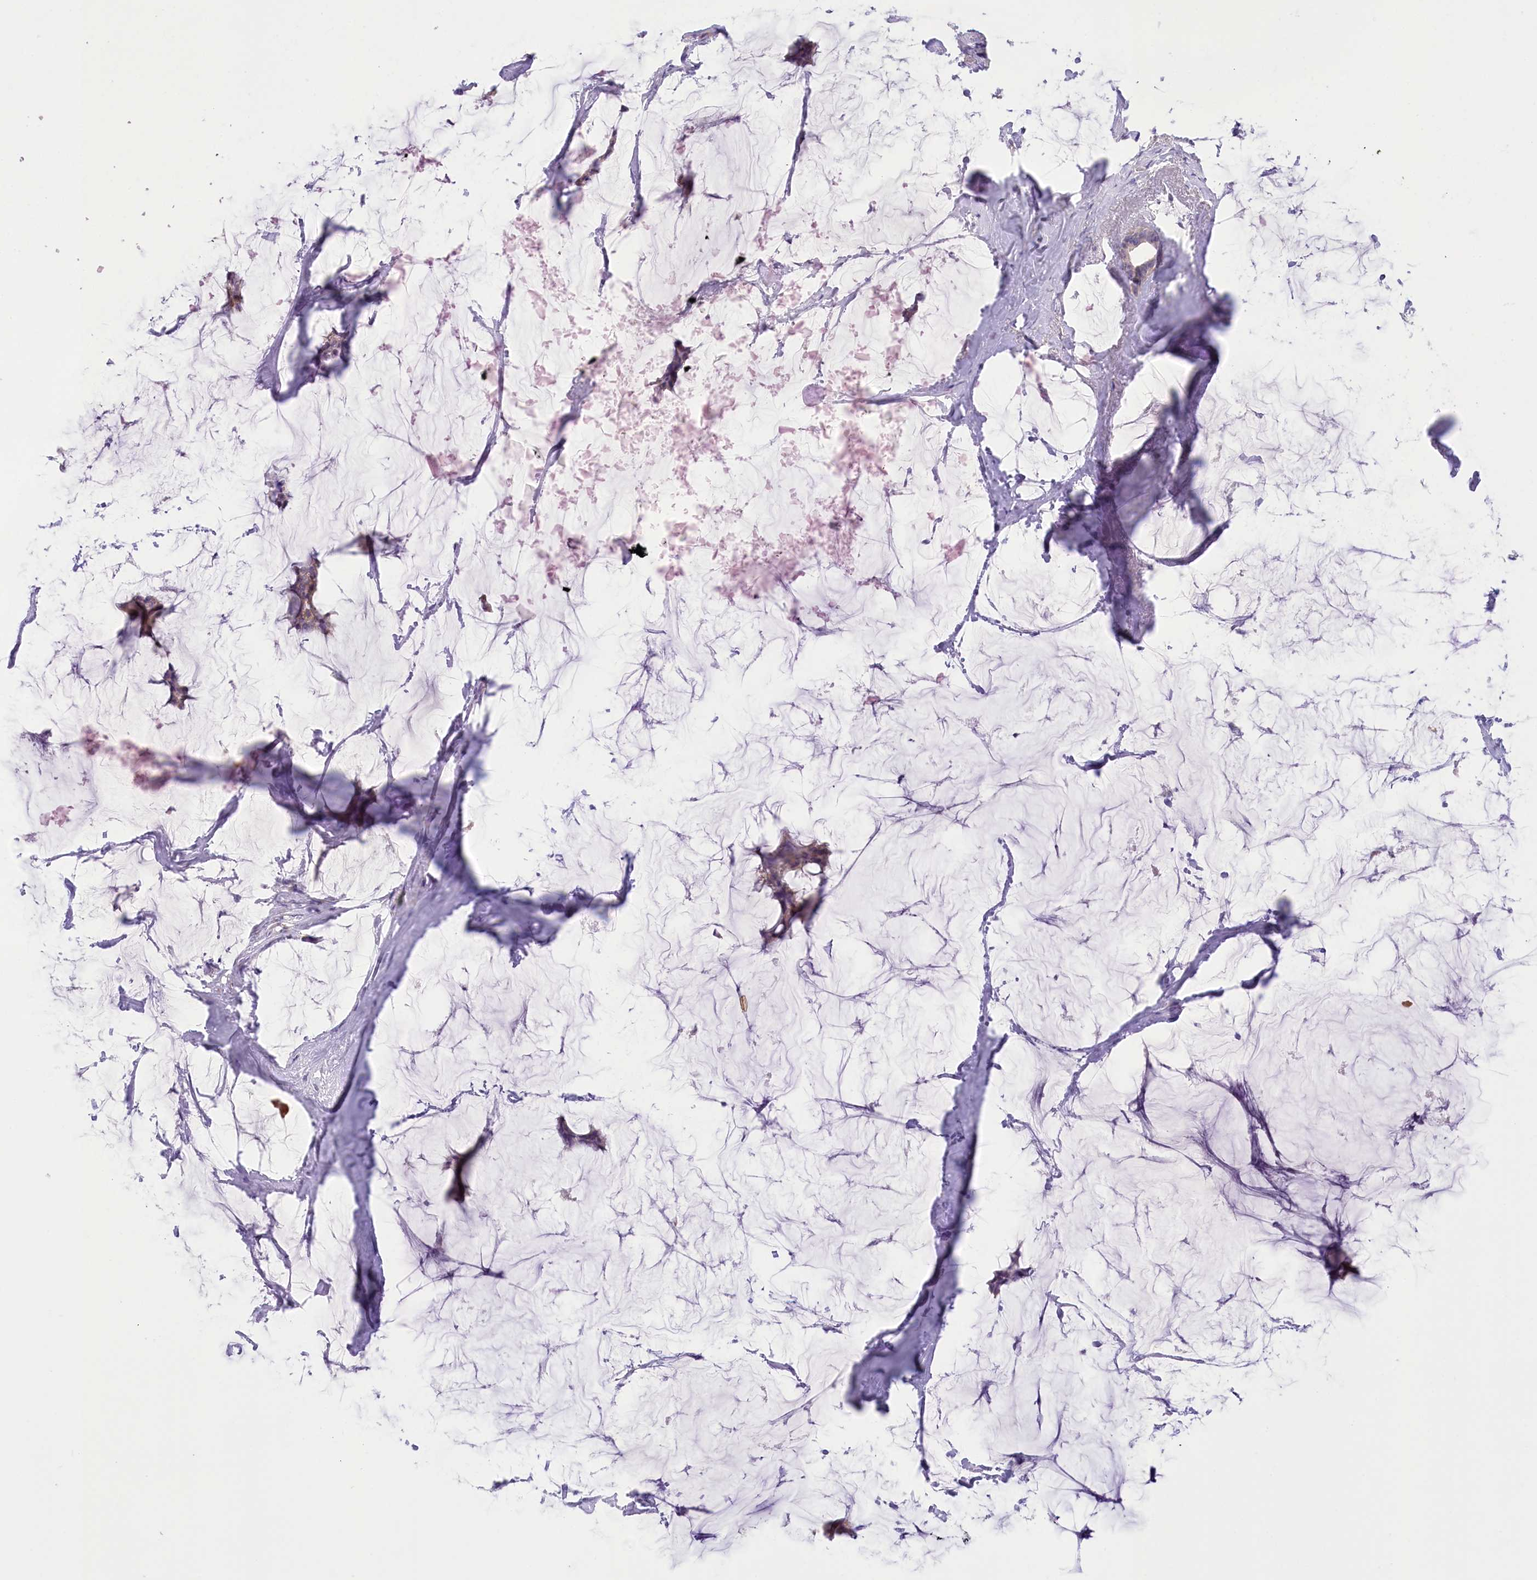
{"staining": {"intensity": "moderate", "quantity": ">75%", "location": "cytoplasmic/membranous"}, "tissue": "breast cancer", "cell_type": "Tumor cells", "image_type": "cancer", "snomed": [{"axis": "morphology", "description": "Duct carcinoma"}, {"axis": "topography", "description": "Breast"}], "caption": "Immunohistochemical staining of human breast cancer displays moderate cytoplasmic/membranous protein expression in about >75% of tumor cells. The staining was performed using DAB to visualize the protein expression in brown, while the nuclei were stained in blue with hematoxylin (Magnification: 20x).", "gene": "DCUN1D1", "patient": {"sex": "female", "age": 93}}